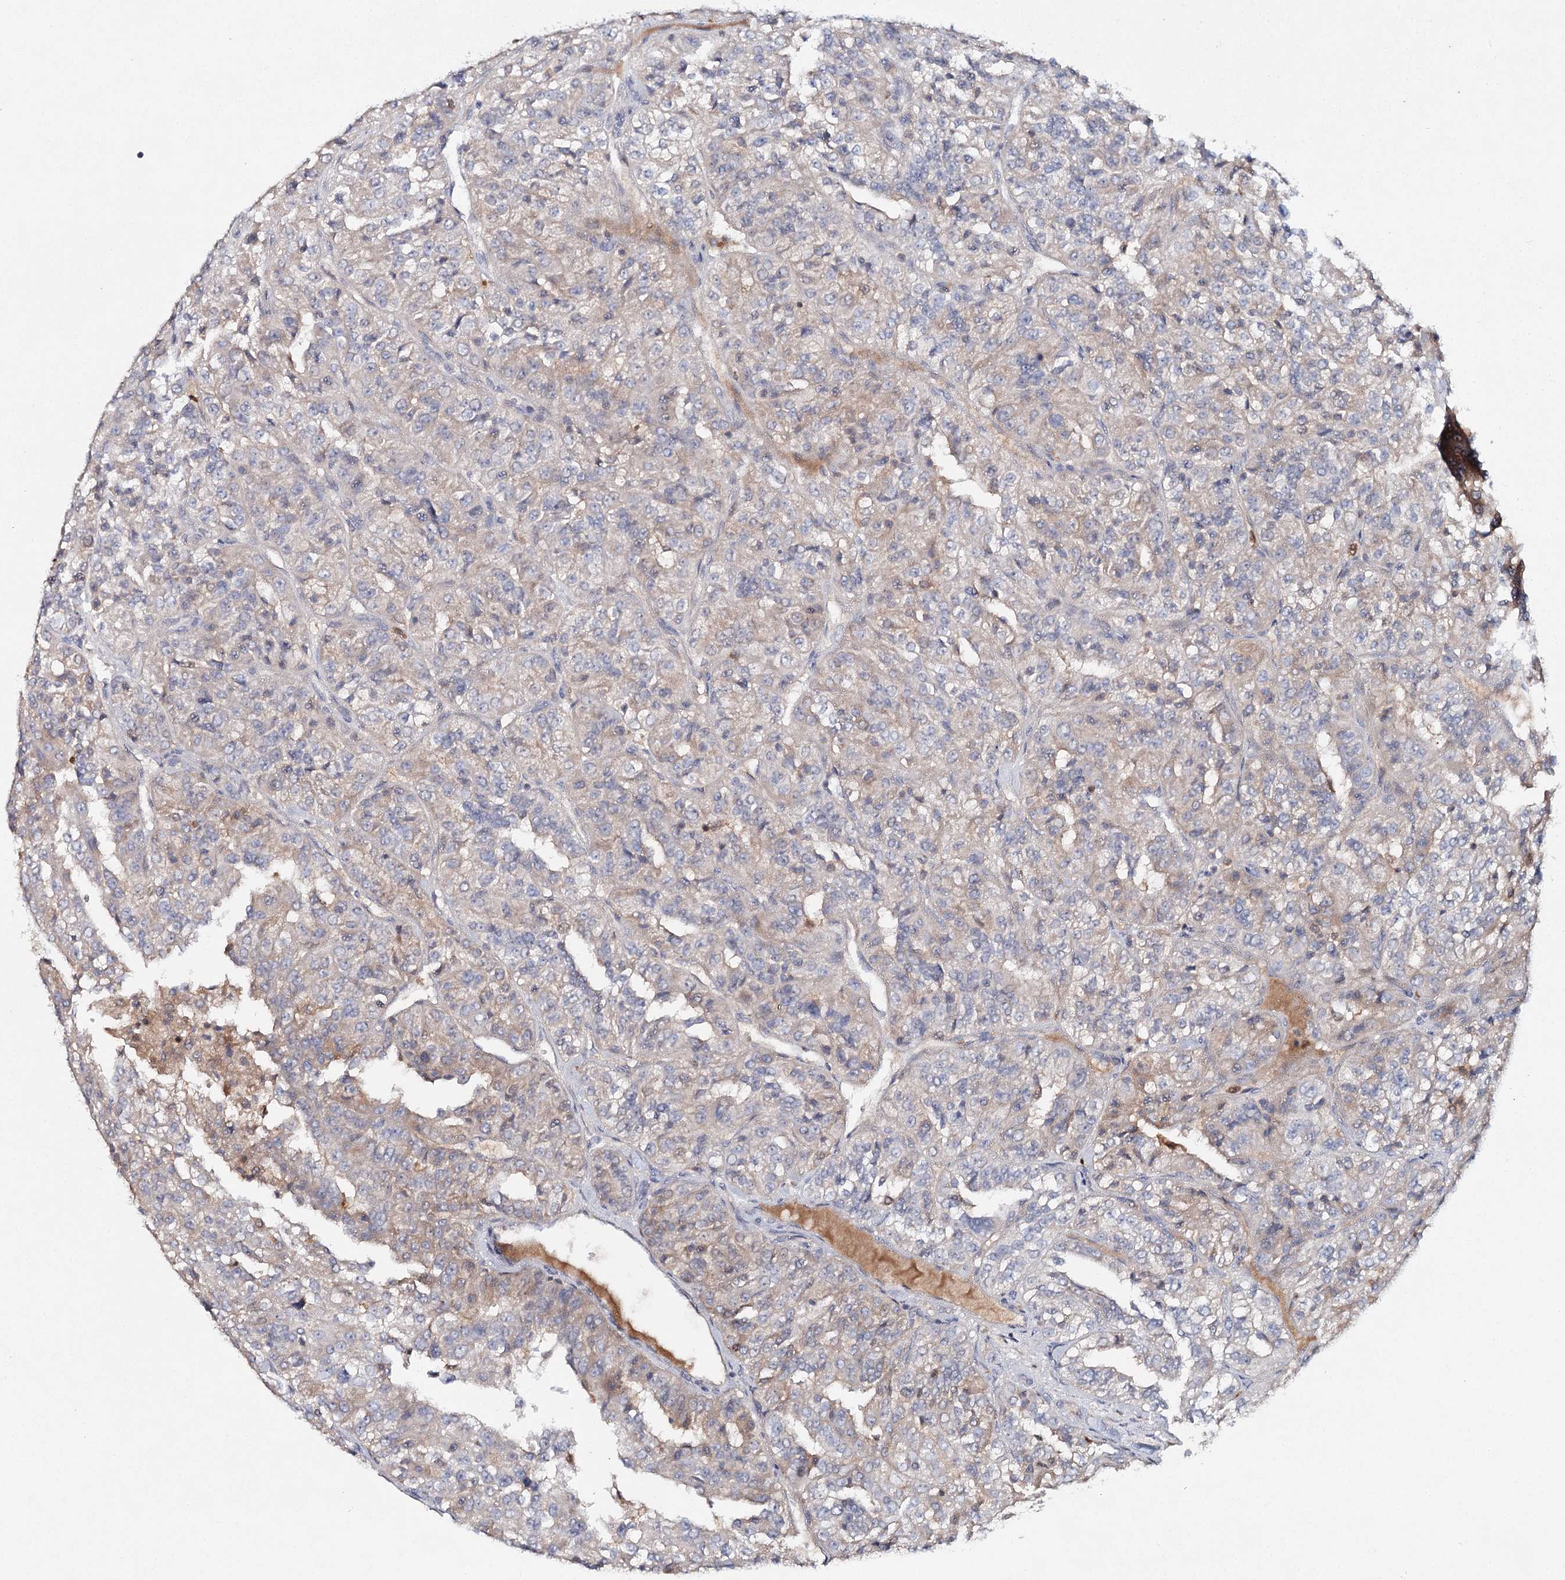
{"staining": {"intensity": "weak", "quantity": "<25%", "location": "cytoplasmic/membranous"}, "tissue": "renal cancer", "cell_type": "Tumor cells", "image_type": "cancer", "snomed": [{"axis": "morphology", "description": "Adenocarcinoma, NOS"}, {"axis": "topography", "description": "Kidney"}], "caption": "Renal cancer was stained to show a protein in brown. There is no significant staining in tumor cells.", "gene": "SLC41A2", "patient": {"sex": "female", "age": 63}}